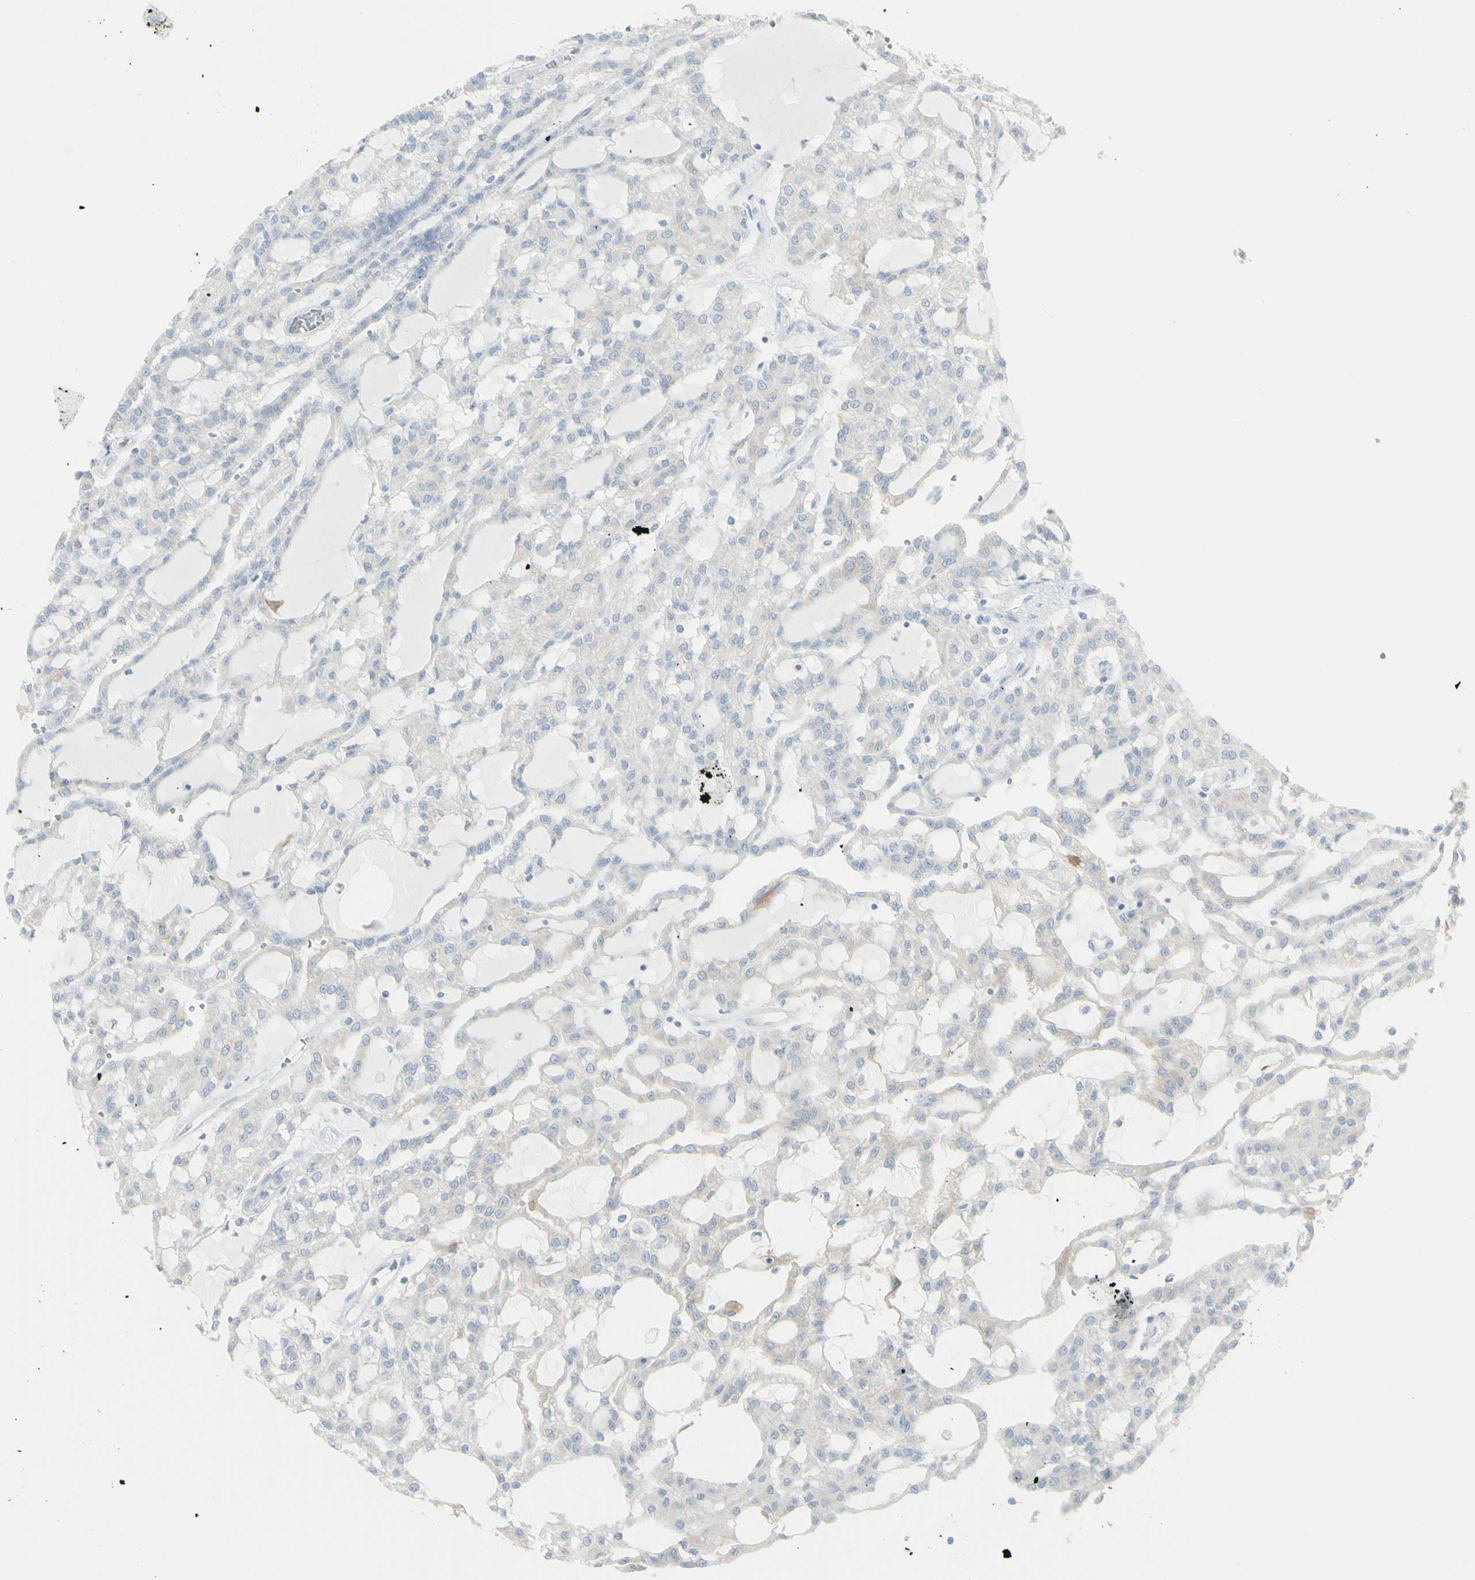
{"staining": {"intensity": "negative", "quantity": "none", "location": "none"}, "tissue": "renal cancer", "cell_type": "Tumor cells", "image_type": "cancer", "snomed": [{"axis": "morphology", "description": "Adenocarcinoma, NOS"}, {"axis": "topography", "description": "Kidney"}], "caption": "Photomicrograph shows no protein expression in tumor cells of renal cancer tissue.", "gene": "ENSG00000198211", "patient": {"sex": "male", "age": 63}}